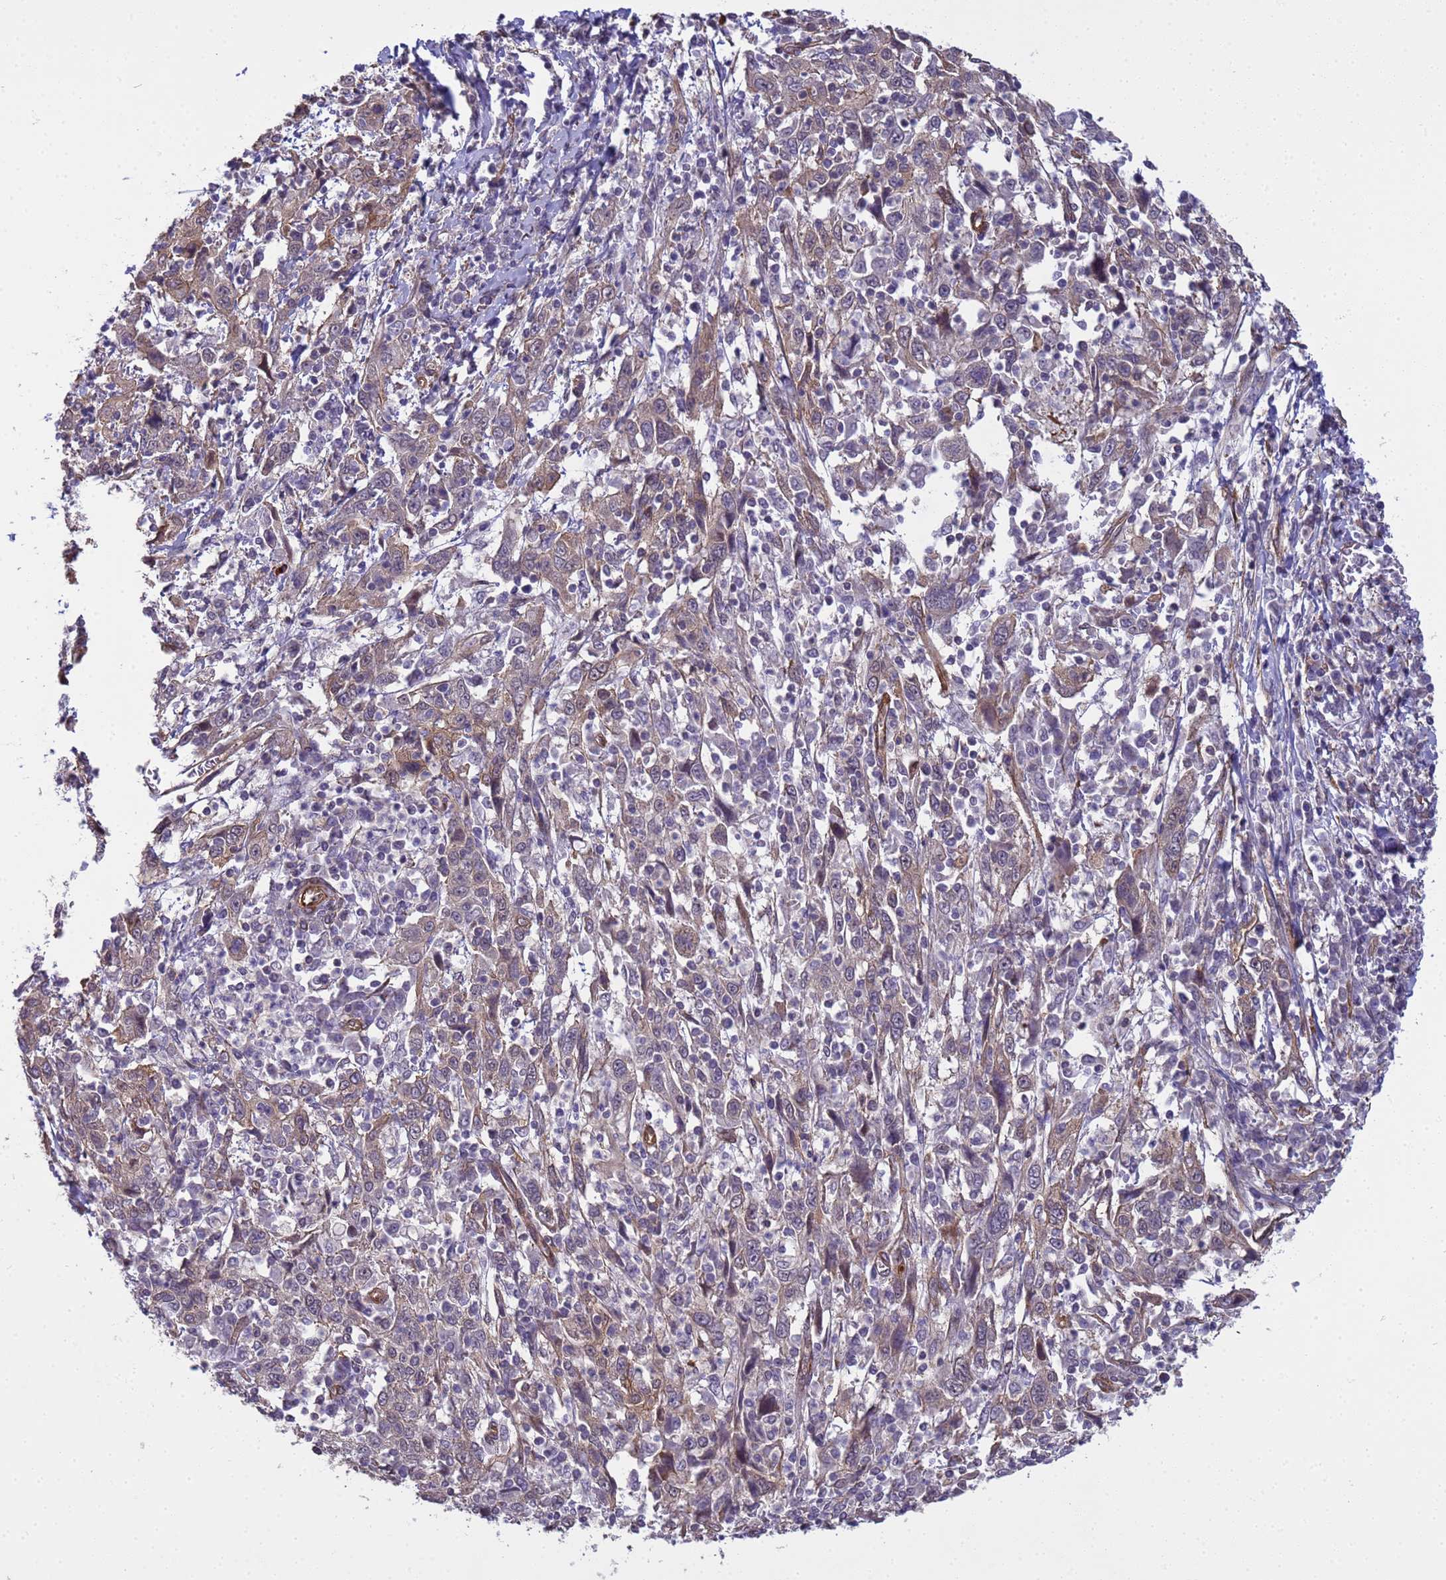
{"staining": {"intensity": "weak", "quantity": ">75%", "location": "cytoplasmic/membranous"}, "tissue": "cervical cancer", "cell_type": "Tumor cells", "image_type": "cancer", "snomed": [{"axis": "morphology", "description": "Squamous cell carcinoma, NOS"}, {"axis": "topography", "description": "Cervix"}], "caption": "Tumor cells display weak cytoplasmic/membranous expression in about >75% of cells in cervical cancer.", "gene": "ITGB4", "patient": {"sex": "female", "age": 46}}